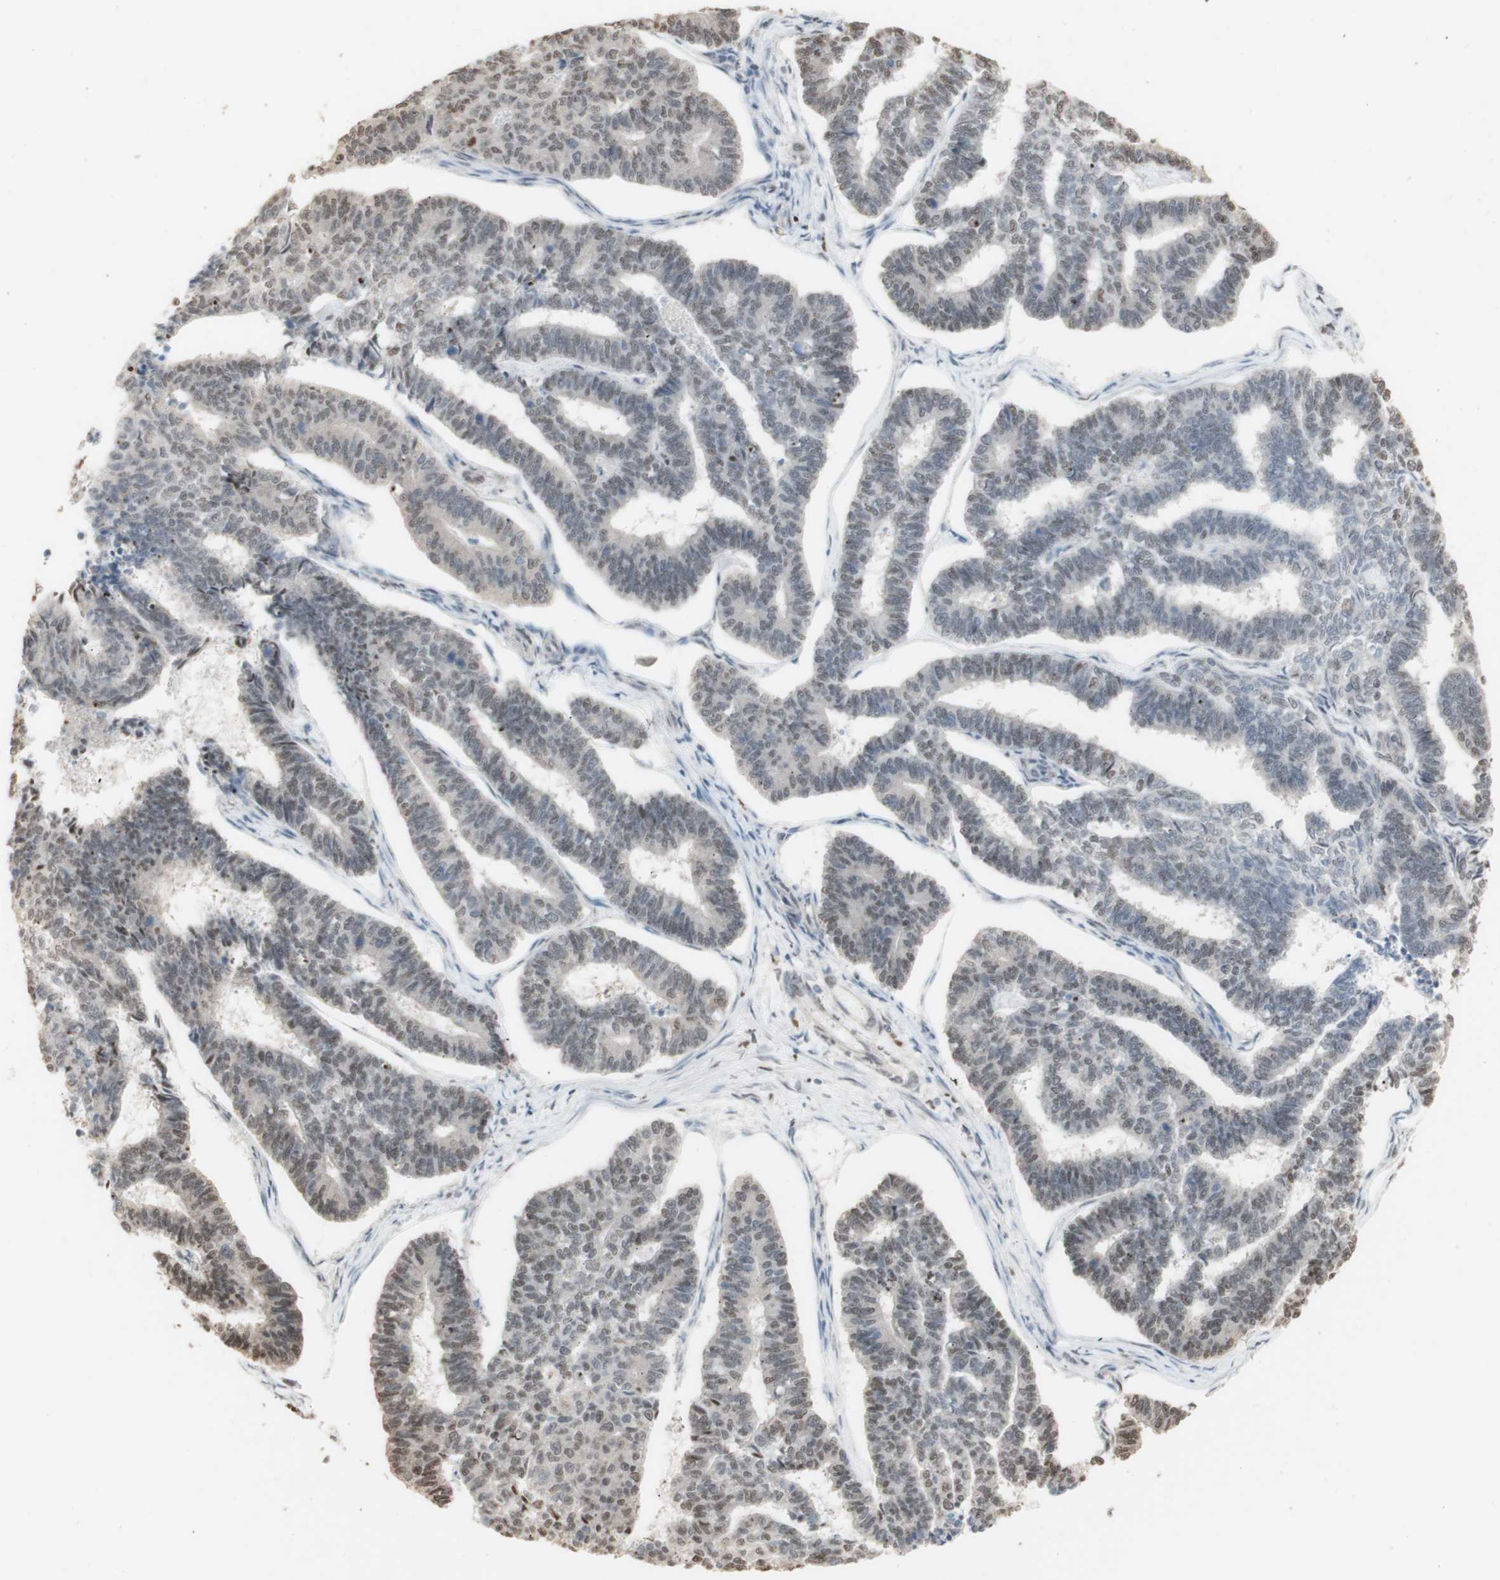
{"staining": {"intensity": "moderate", "quantity": "25%-75%", "location": "nuclear"}, "tissue": "endometrial cancer", "cell_type": "Tumor cells", "image_type": "cancer", "snomed": [{"axis": "morphology", "description": "Adenocarcinoma, NOS"}, {"axis": "topography", "description": "Endometrium"}], "caption": "A brown stain highlights moderate nuclear staining of a protein in human endometrial cancer tumor cells. (DAB (3,3'-diaminobenzidine) IHC with brightfield microscopy, high magnification).", "gene": "HNRNPA2B1", "patient": {"sex": "female", "age": 70}}